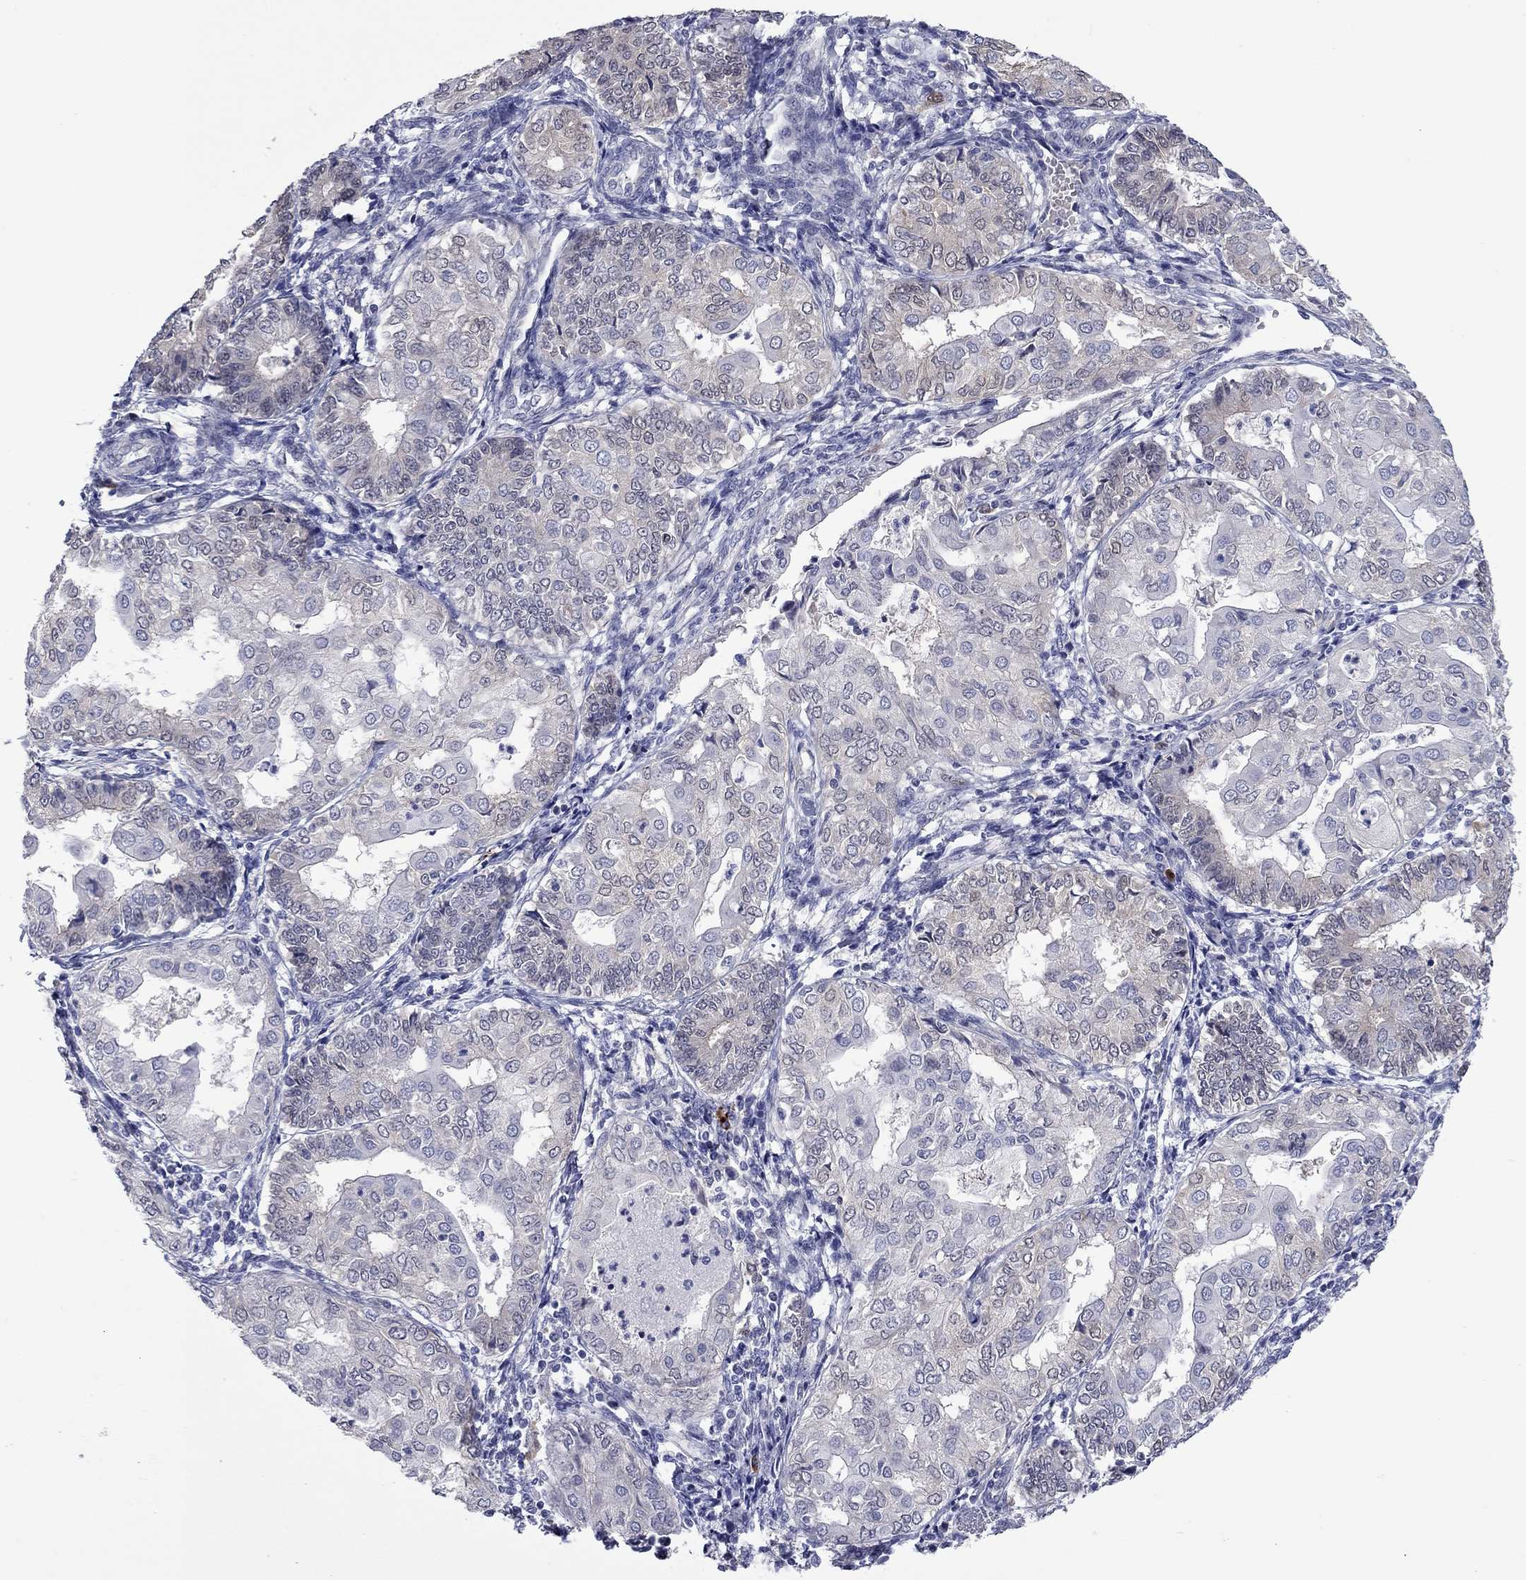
{"staining": {"intensity": "negative", "quantity": "none", "location": "none"}, "tissue": "endometrial cancer", "cell_type": "Tumor cells", "image_type": "cancer", "snomed": [{"axis": "morphology", "description": "Adenocarcinoma, NOS"}, {"axis": "topography", "description": "Endometrium"}], "caption": "IHC histopathology image of neoplastic tissue: endometrial cancer (adenocarcinoma) stained with DAB displays no significant protein expression in tumor cells.", "gene": "CTNNBIP1", "patient": {"sex": "female", "age": 68}}